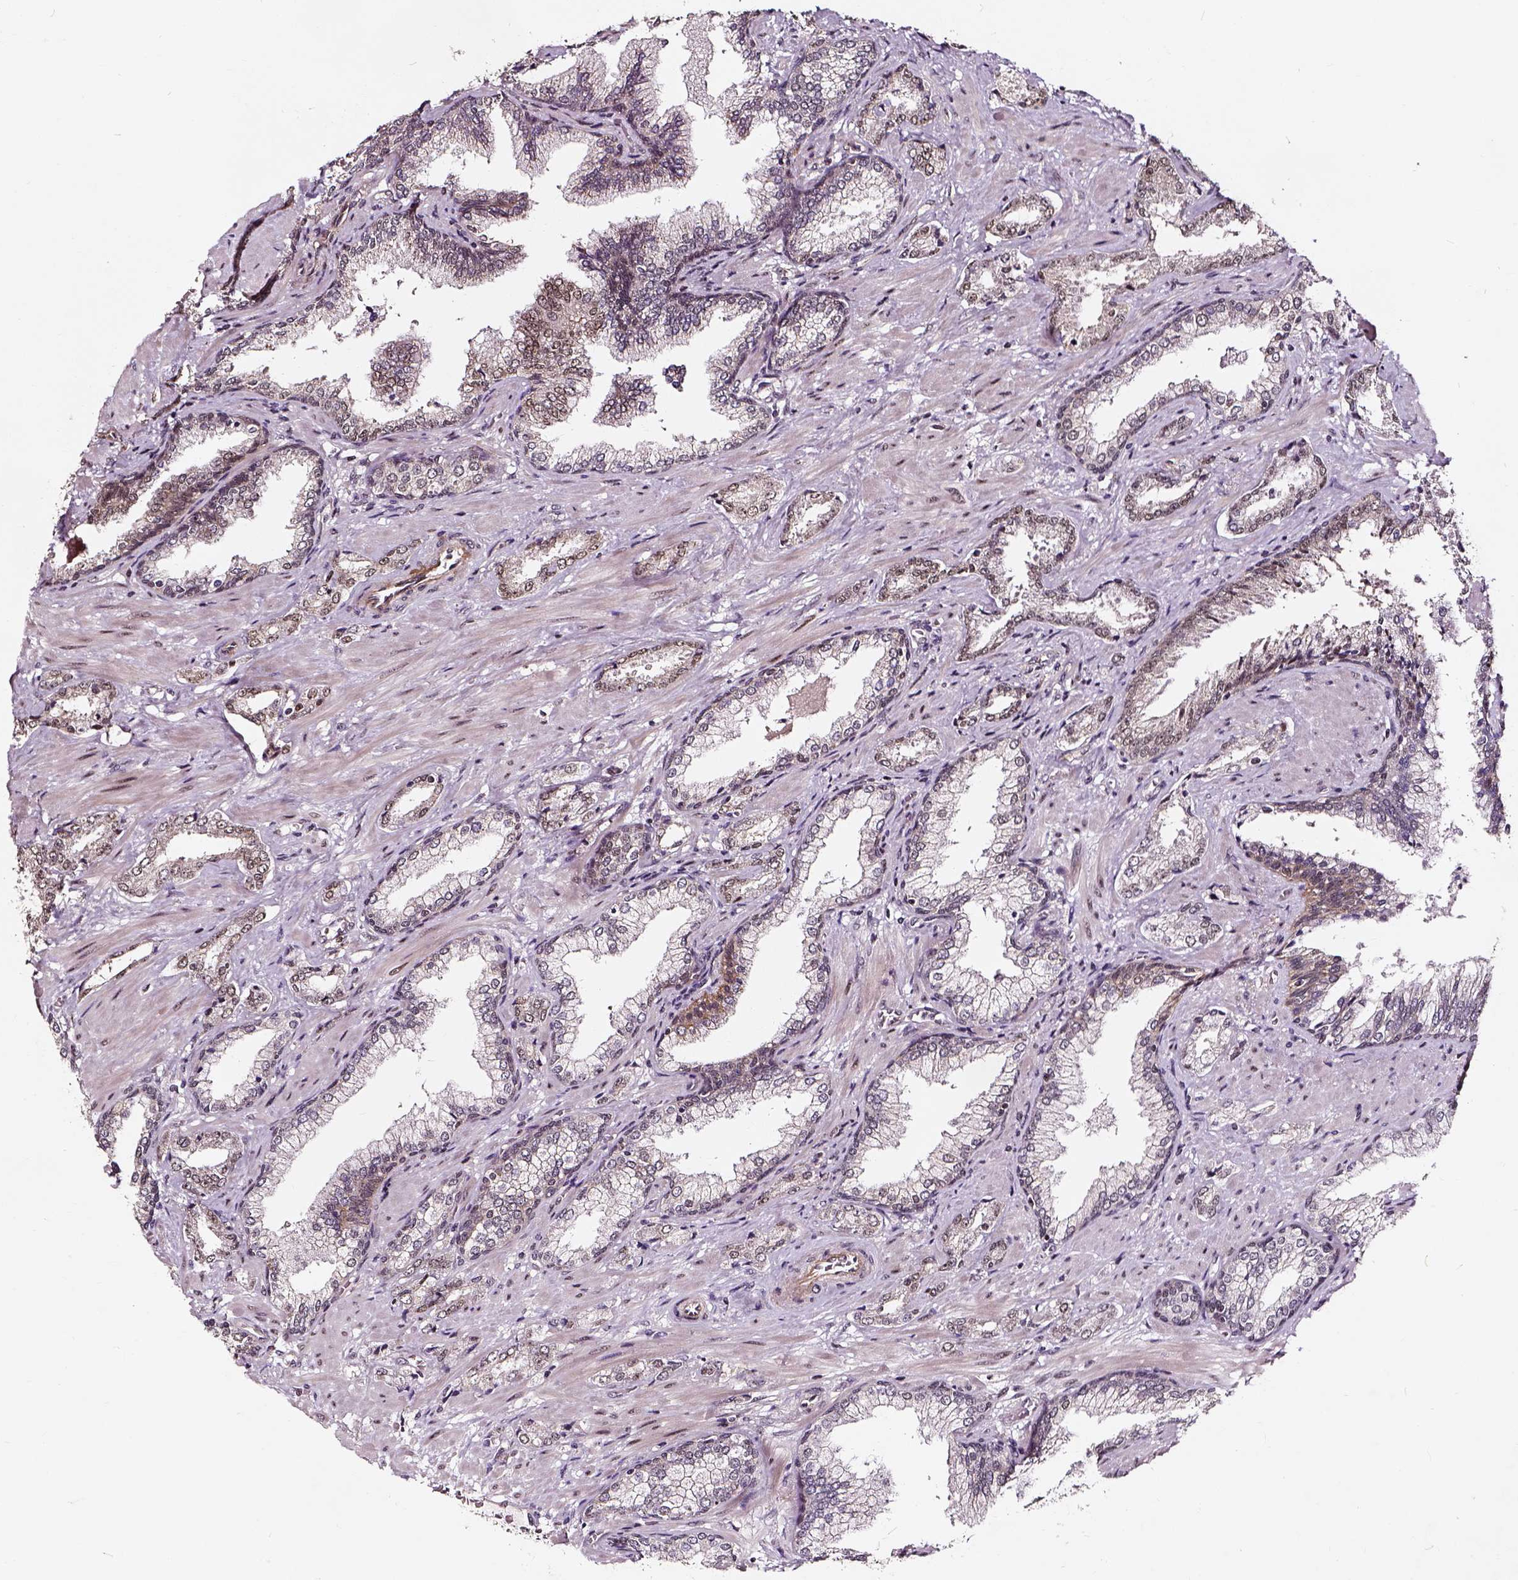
{"staining": {"intensity": "weak", "quantity": "<25%", "location": "nuclear"}, "tissue": "prostate cancer", "cell_type": "Tumor cells", "image_type": "cancer", "snomed": [{"axis": "morphology", "description": "Adenocarcinoma, Low grade"}, {"axis": "topography", "description": "Prostate"}], "caption": "This is a micrograph of IHC staining of prostate adenocarcinoma (low-grade), which shows no staining in tumor cells. (DAB (3,3'-diaminobenzidine) IHC visualized using brightfield microscopy, high magnification).", "gene": "NACC1", "patient": {"sex": "male", "age": 61}}